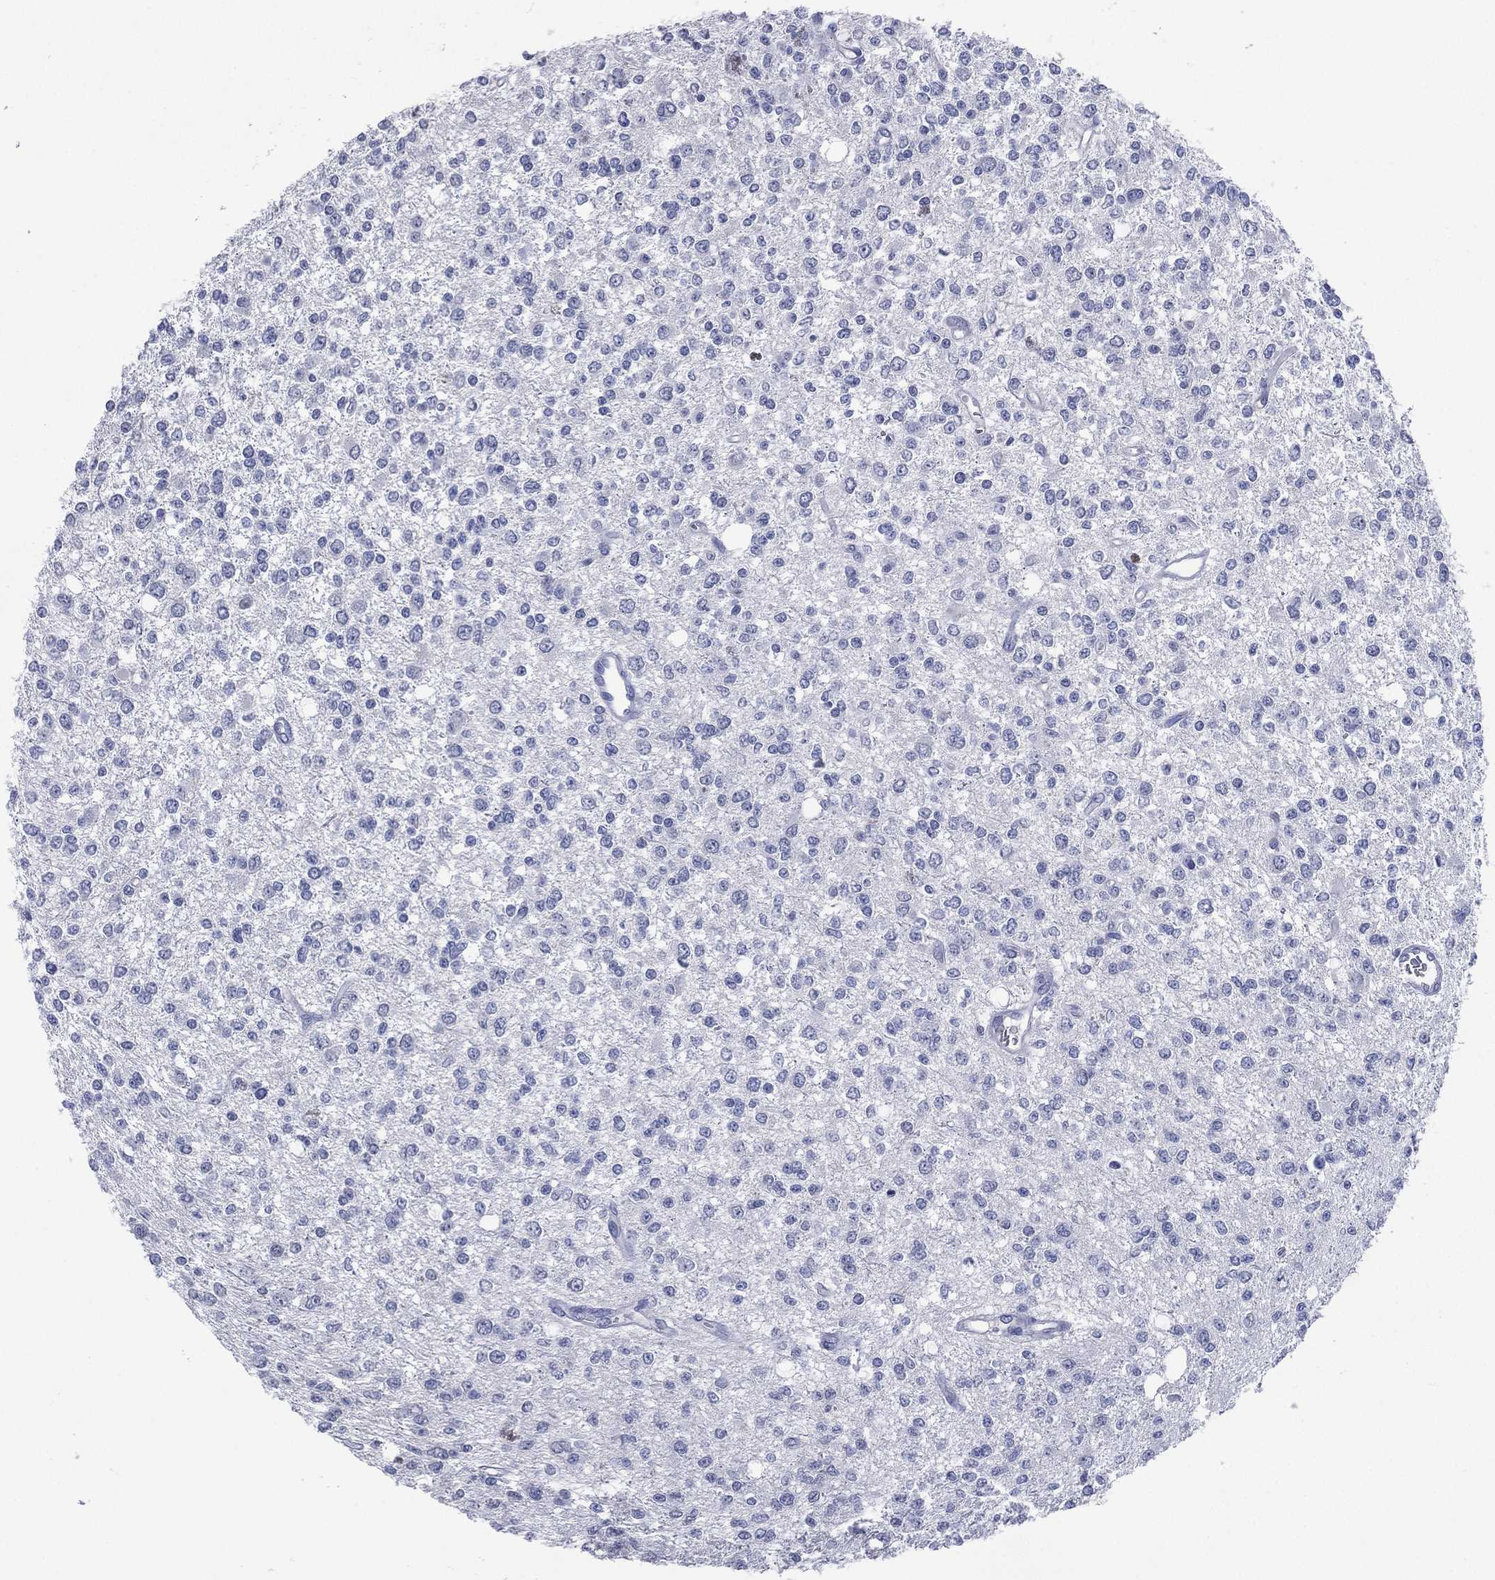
{"staining": {"intensity": "negative", "quantity": "none", "location": "none"}, "tissue": "glioma", "cell_type": "Tumor cells", "image_type": "cancer", "snomed": [{"axis": "morphology", "description": "Glioma, malignant, Low grade"}, {"axis": "topography", "description": "Brain"}], "caption": "Immunohistochemistry histopathology image of glioma stained for a protein (brown), which reveals no staining in tumor cells.", "gene": "KRT35", "patient": {"sex": "male", "age": 67}}